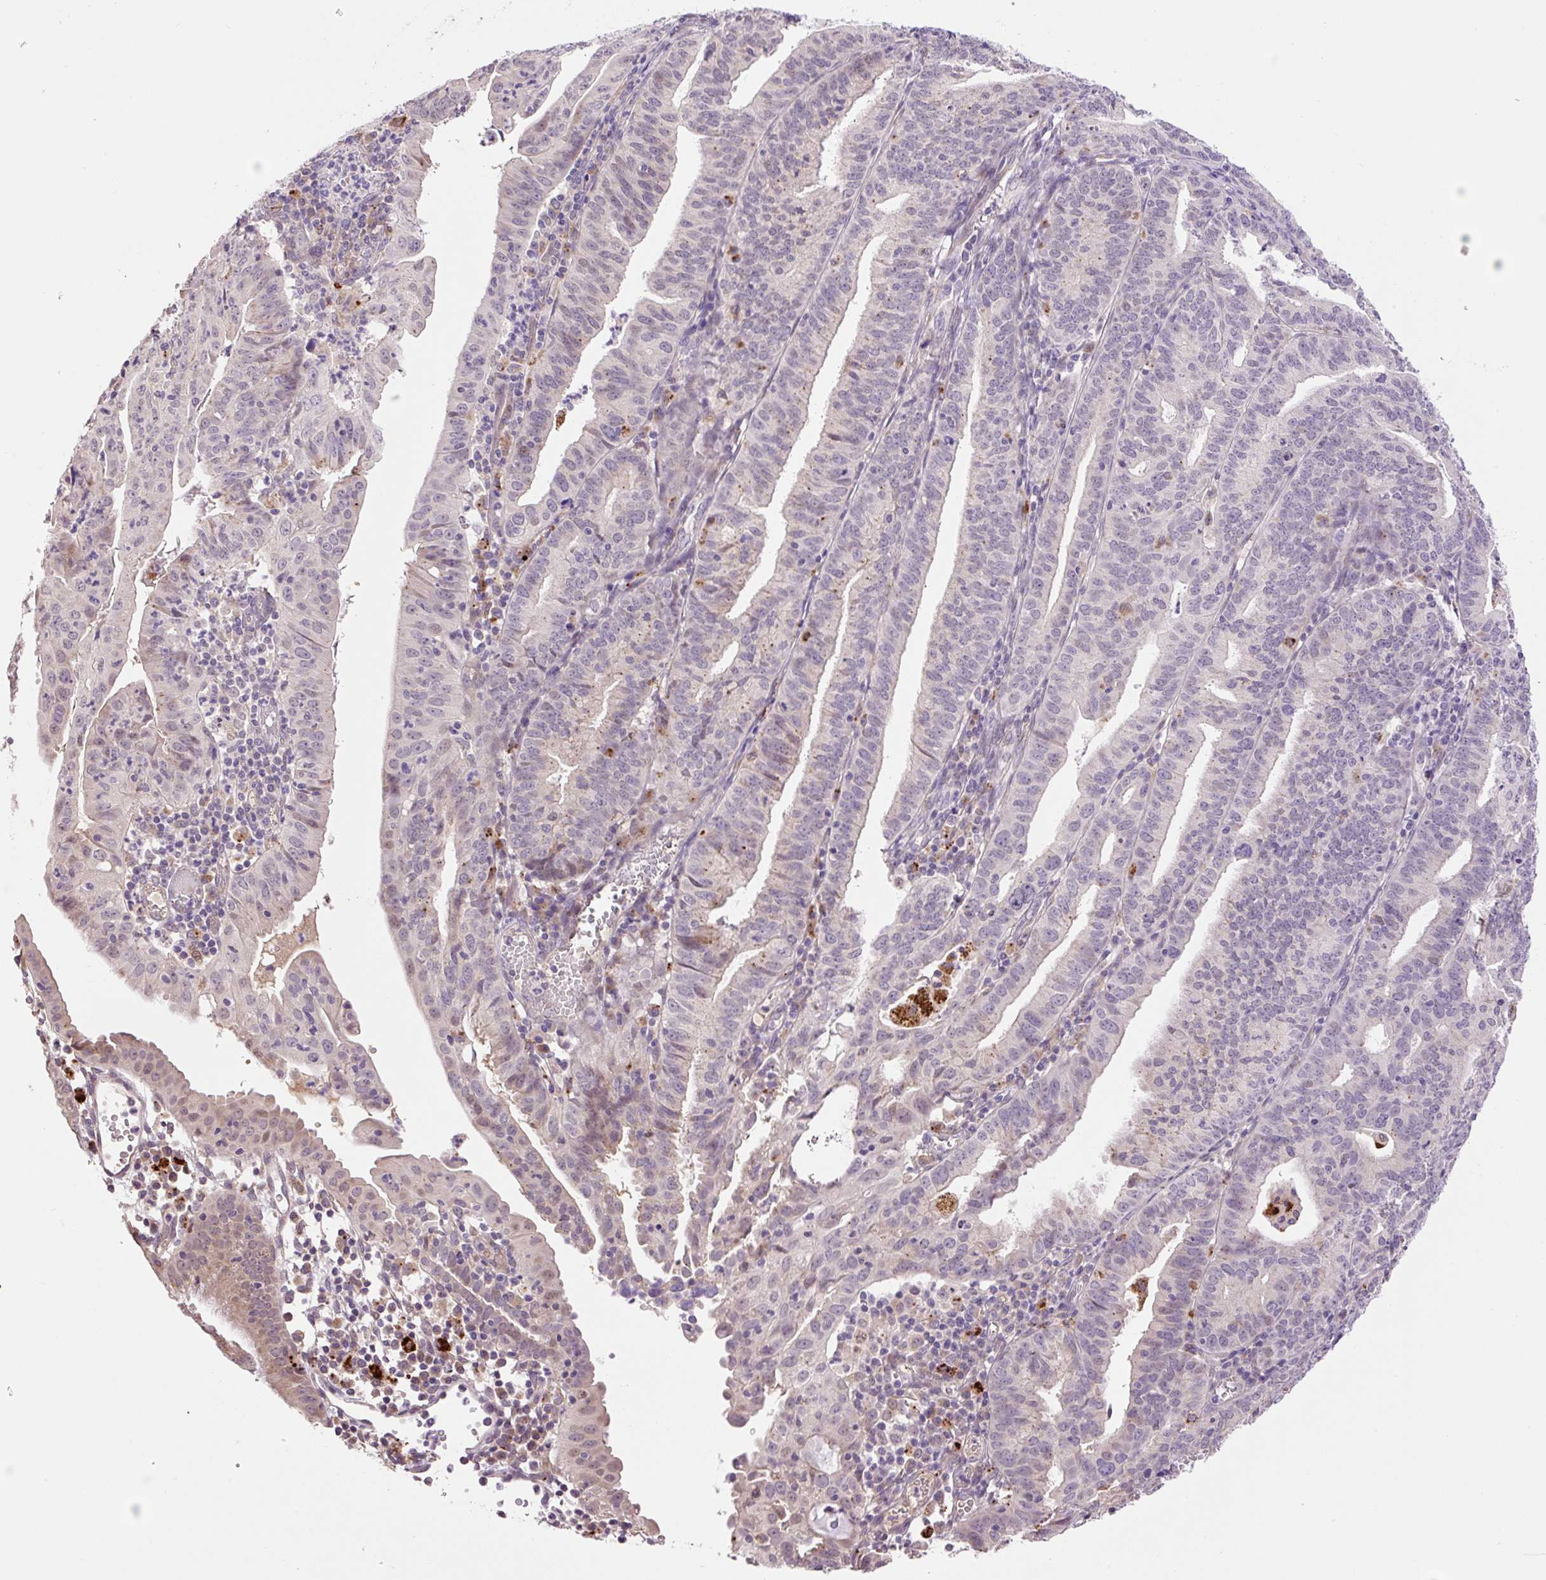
{"staining": {"intensity": "negative", "quantity": "none", "location": "none"}, "tissue": "endometrial cancer", "cell_type": "Tumor cells", "image_type": "cancer", "snomed": [{"axis": "morphology", "description": "Adenocarcinoma, NOS"}, {"axis": "topography", "description": "Endometrium"}], "caption": "Immunohistochemical staining of endometrial cancer (adenocarcinoma) exhibits no significant expression in tumor cells.", "gene": "HABP4", "patient": {"sex": "female", "age": 60}}